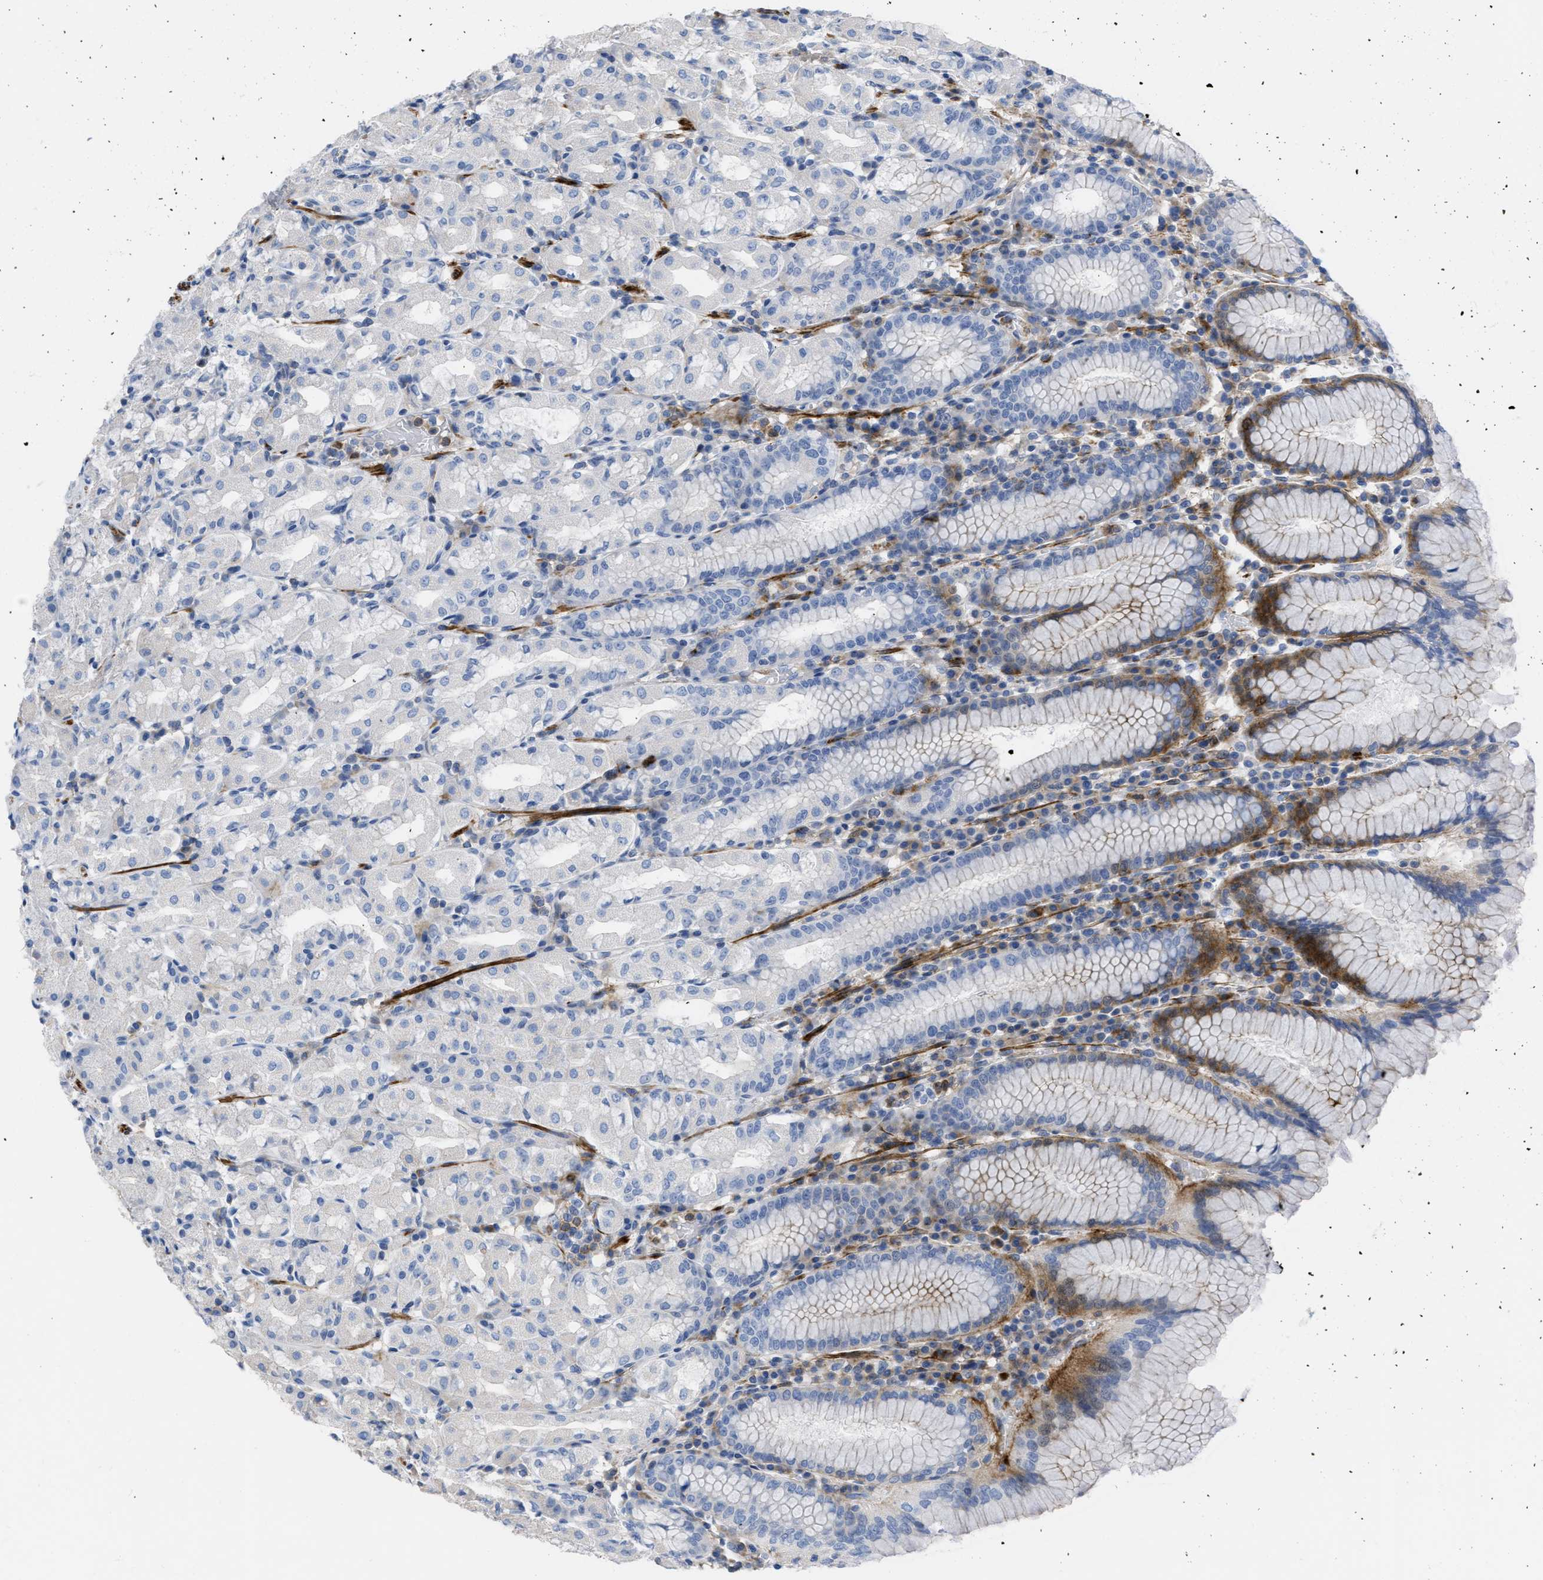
{"staining": {"intensity": "moderate", "quantity": "<25%", "location": "cytoplasmic/membranous"}, "tissue": "stomach", "cell_type": "Glandular cells", "image_type": "normal", "snomed": [{"axis": "morphology", "description": "Normal tissue, NOS"}, {"axis": "topography", "description": "Stomach"}, {"axis": "topography", "description": "Stomach, lower"}], "caption": "Benign stomach exhibits moderate cytoplasmic/membranous staining in about <25% of glandular cells Ihc stains the protein in brown and the nuclei are stained blue..", "gene": "PRMT2", "patient": {"sex": "female", "age": 56}}